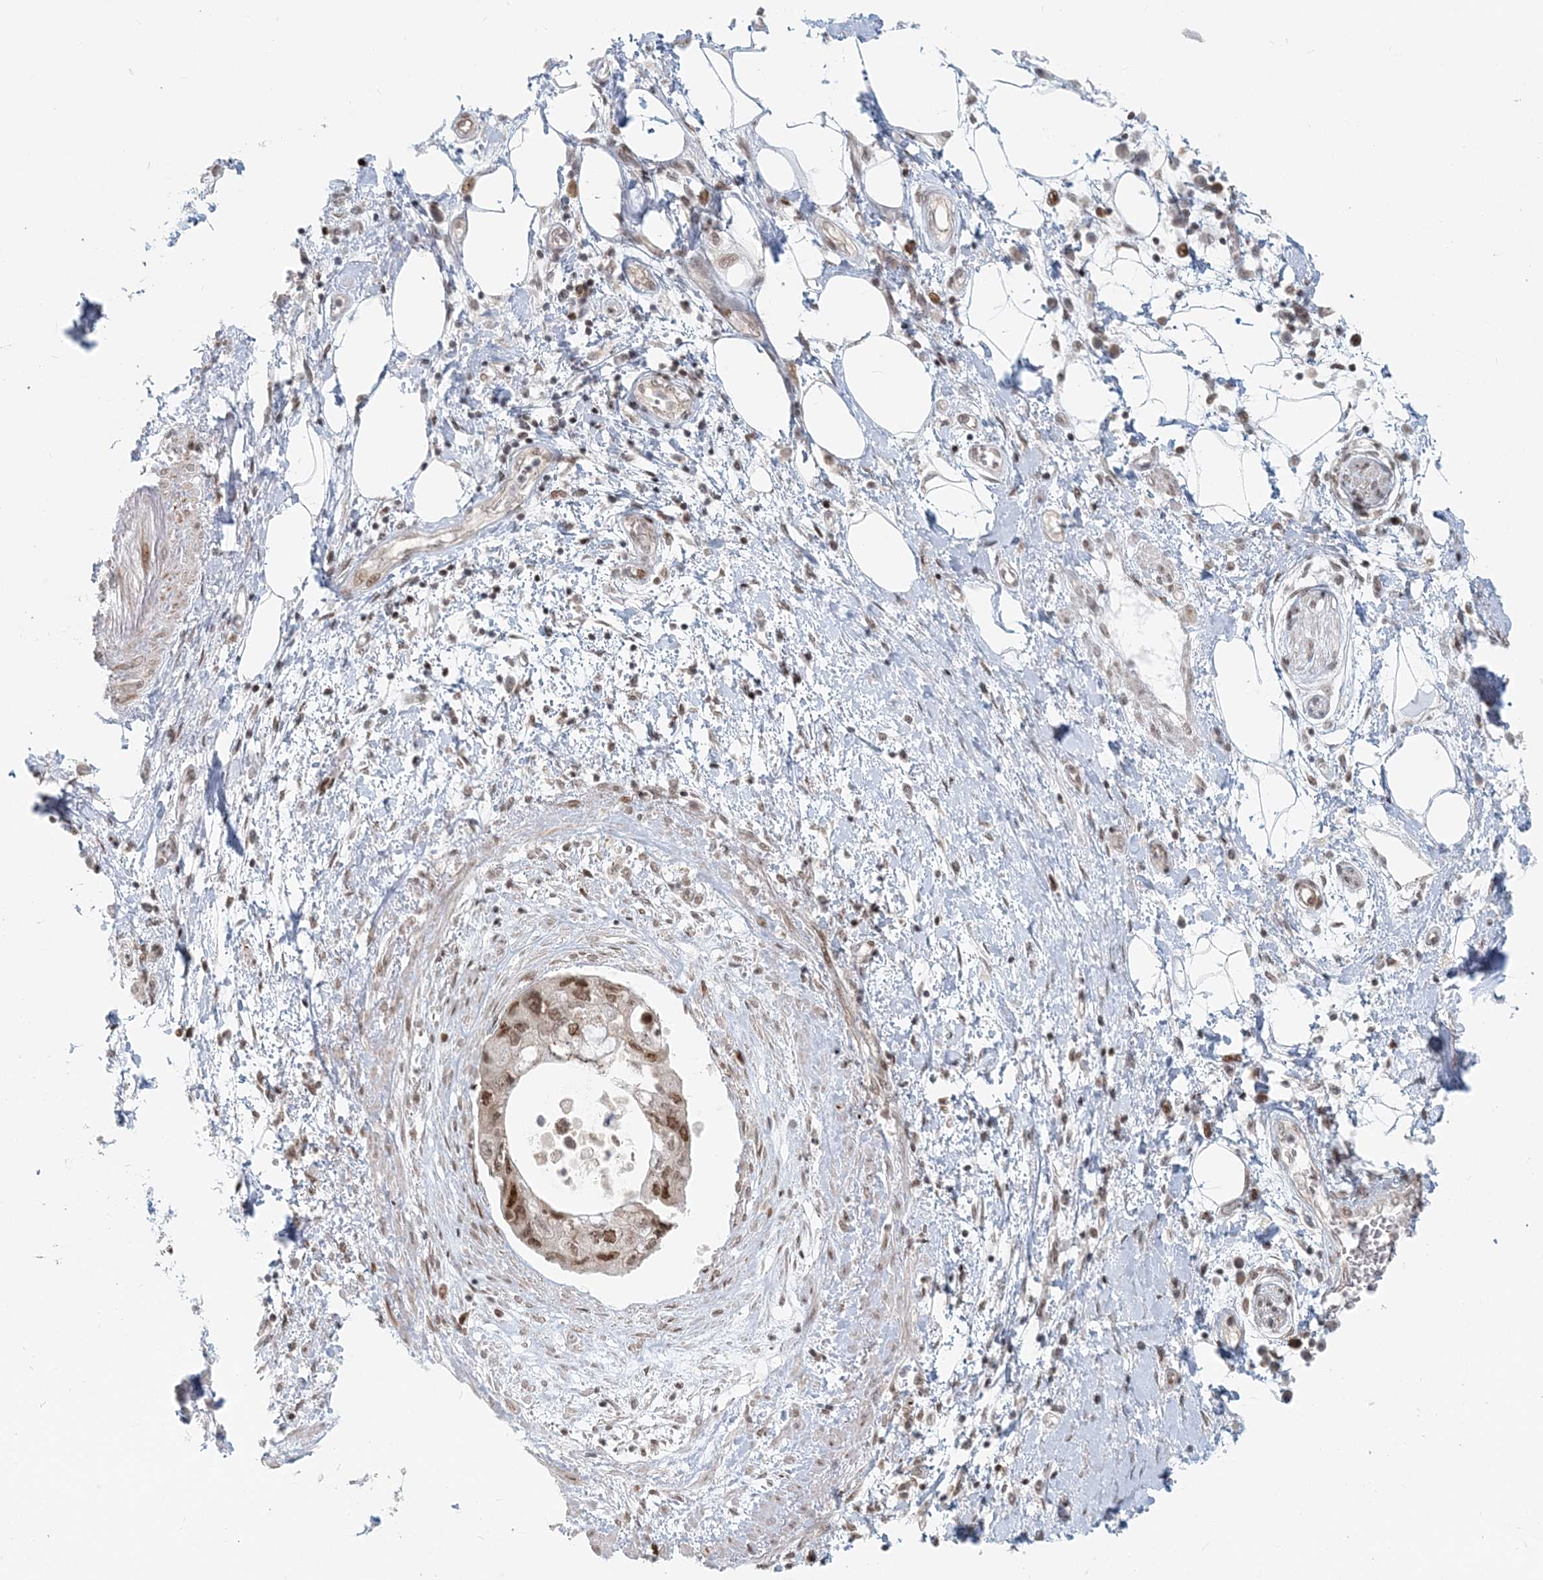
{"staining": {"intensity": "moderate", "quantity": ">75%", "location": "nuclear"}, "tissue": "pancreatic cancer", "cell_type": "Tumor cells", "image_type": "cancer", "snomed": [{"axis": "morphology", "description": "Adenocarcinoma, NOS"}, {"axis": "topography", "description": "Pancreas"}], "caption": "Immunohistochemistry image of human pancreatic cancer (adenocarcinoma) stained for a protein (brown), which reveals medium levels of moderate nuclear positivity in approximately >75% of tumor cells.", "gene": "BAZ1B", "patient": {"sex": "female", "age": 73}}